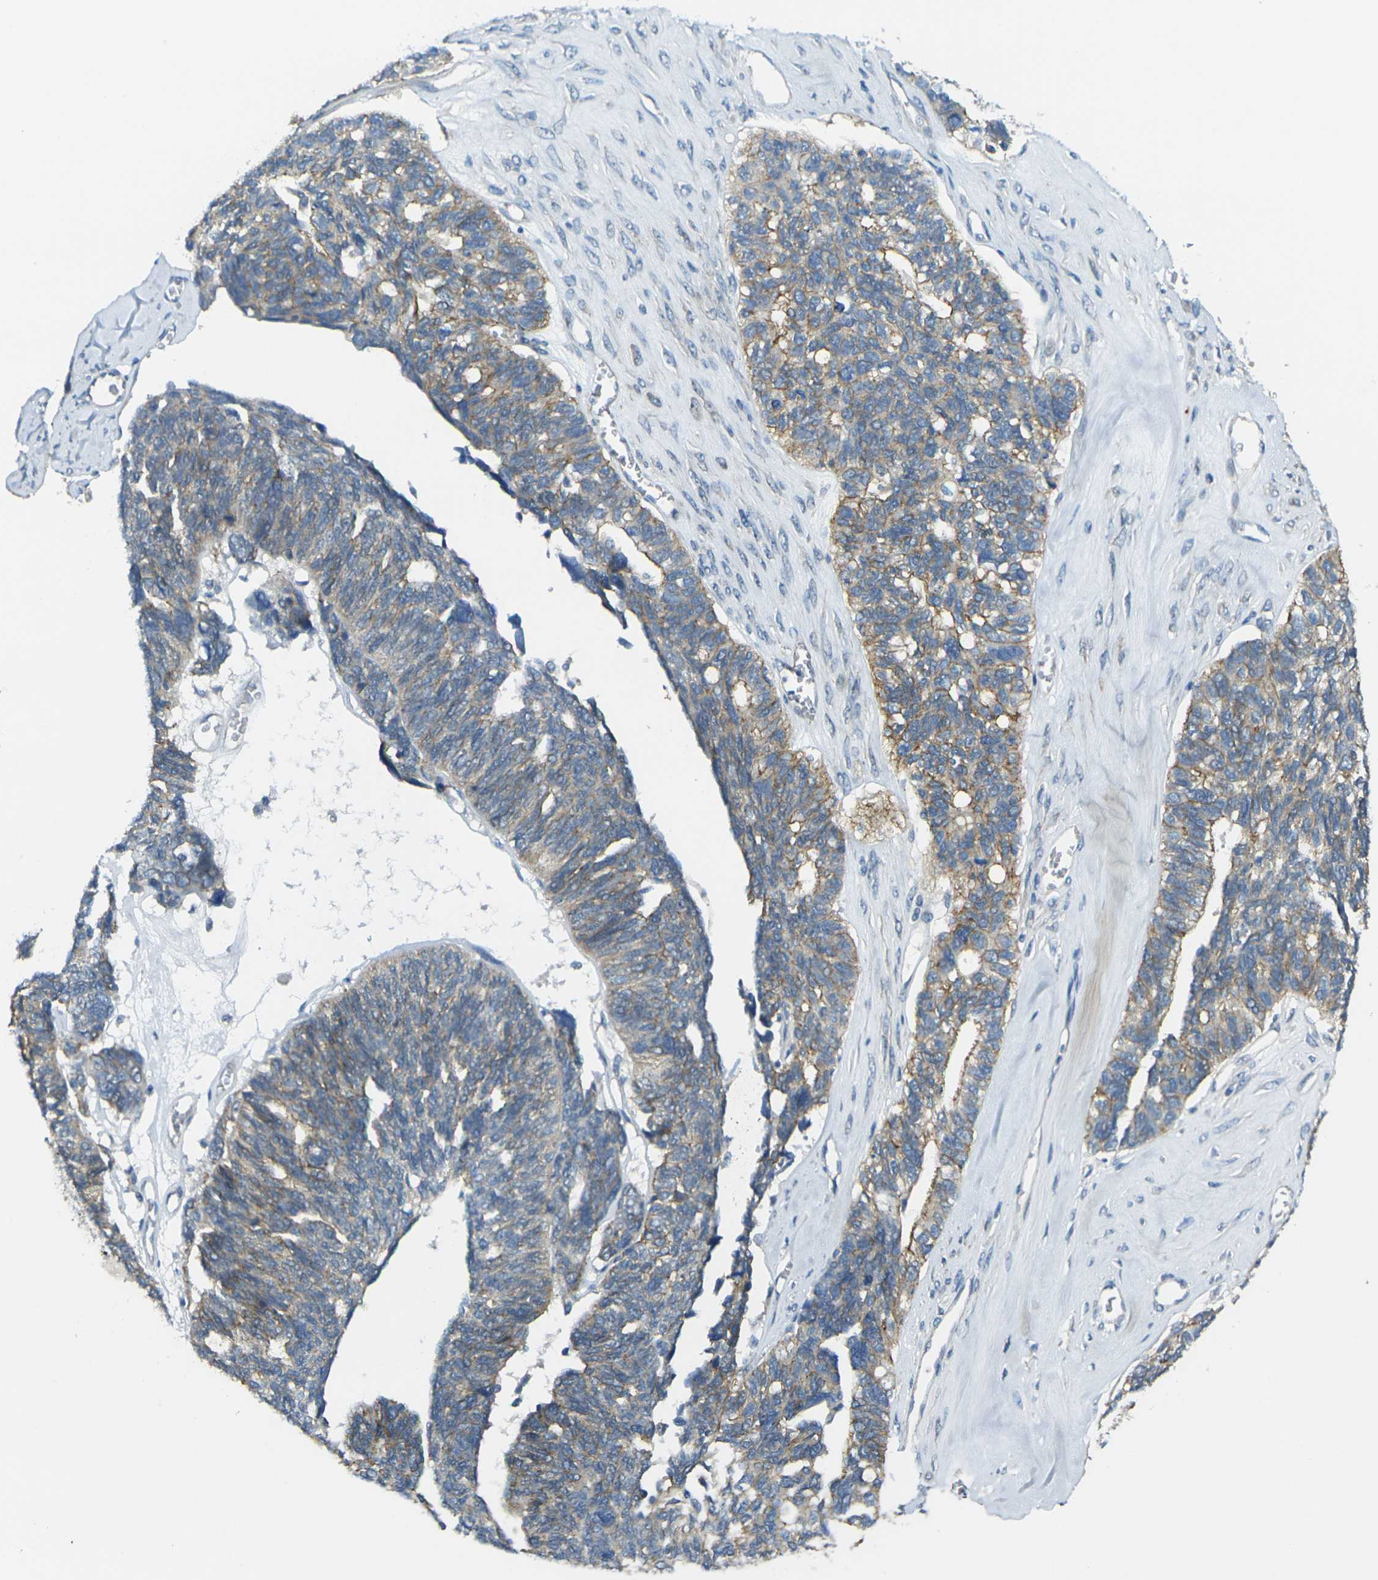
{"staining": {"intensity": "moderate", "quantity": "25%-75%", "location": "cytoplasmic/membranous"}, "tissue": "ovarian cancer", "cell_type": "Tumor cells", "image_type": "cancer", "snomed": [{"axis": "morphology", "description": "Cystadenocarcinoma, serous, NOS"}, {"axis": "topography", "description": "Ovary"}], "caption": "Tumor cells reveal medium levels of moderate cytoplasmic/membranous positivity in about 25%-75% of cells in human ovarian cancer. Using DAB (brown) and hematoxylin (blue) stains, captured at high magnification using brightfield microscopy.", "gene": "RHBDD1", "patient": {"sex": "female", "age": 79}}